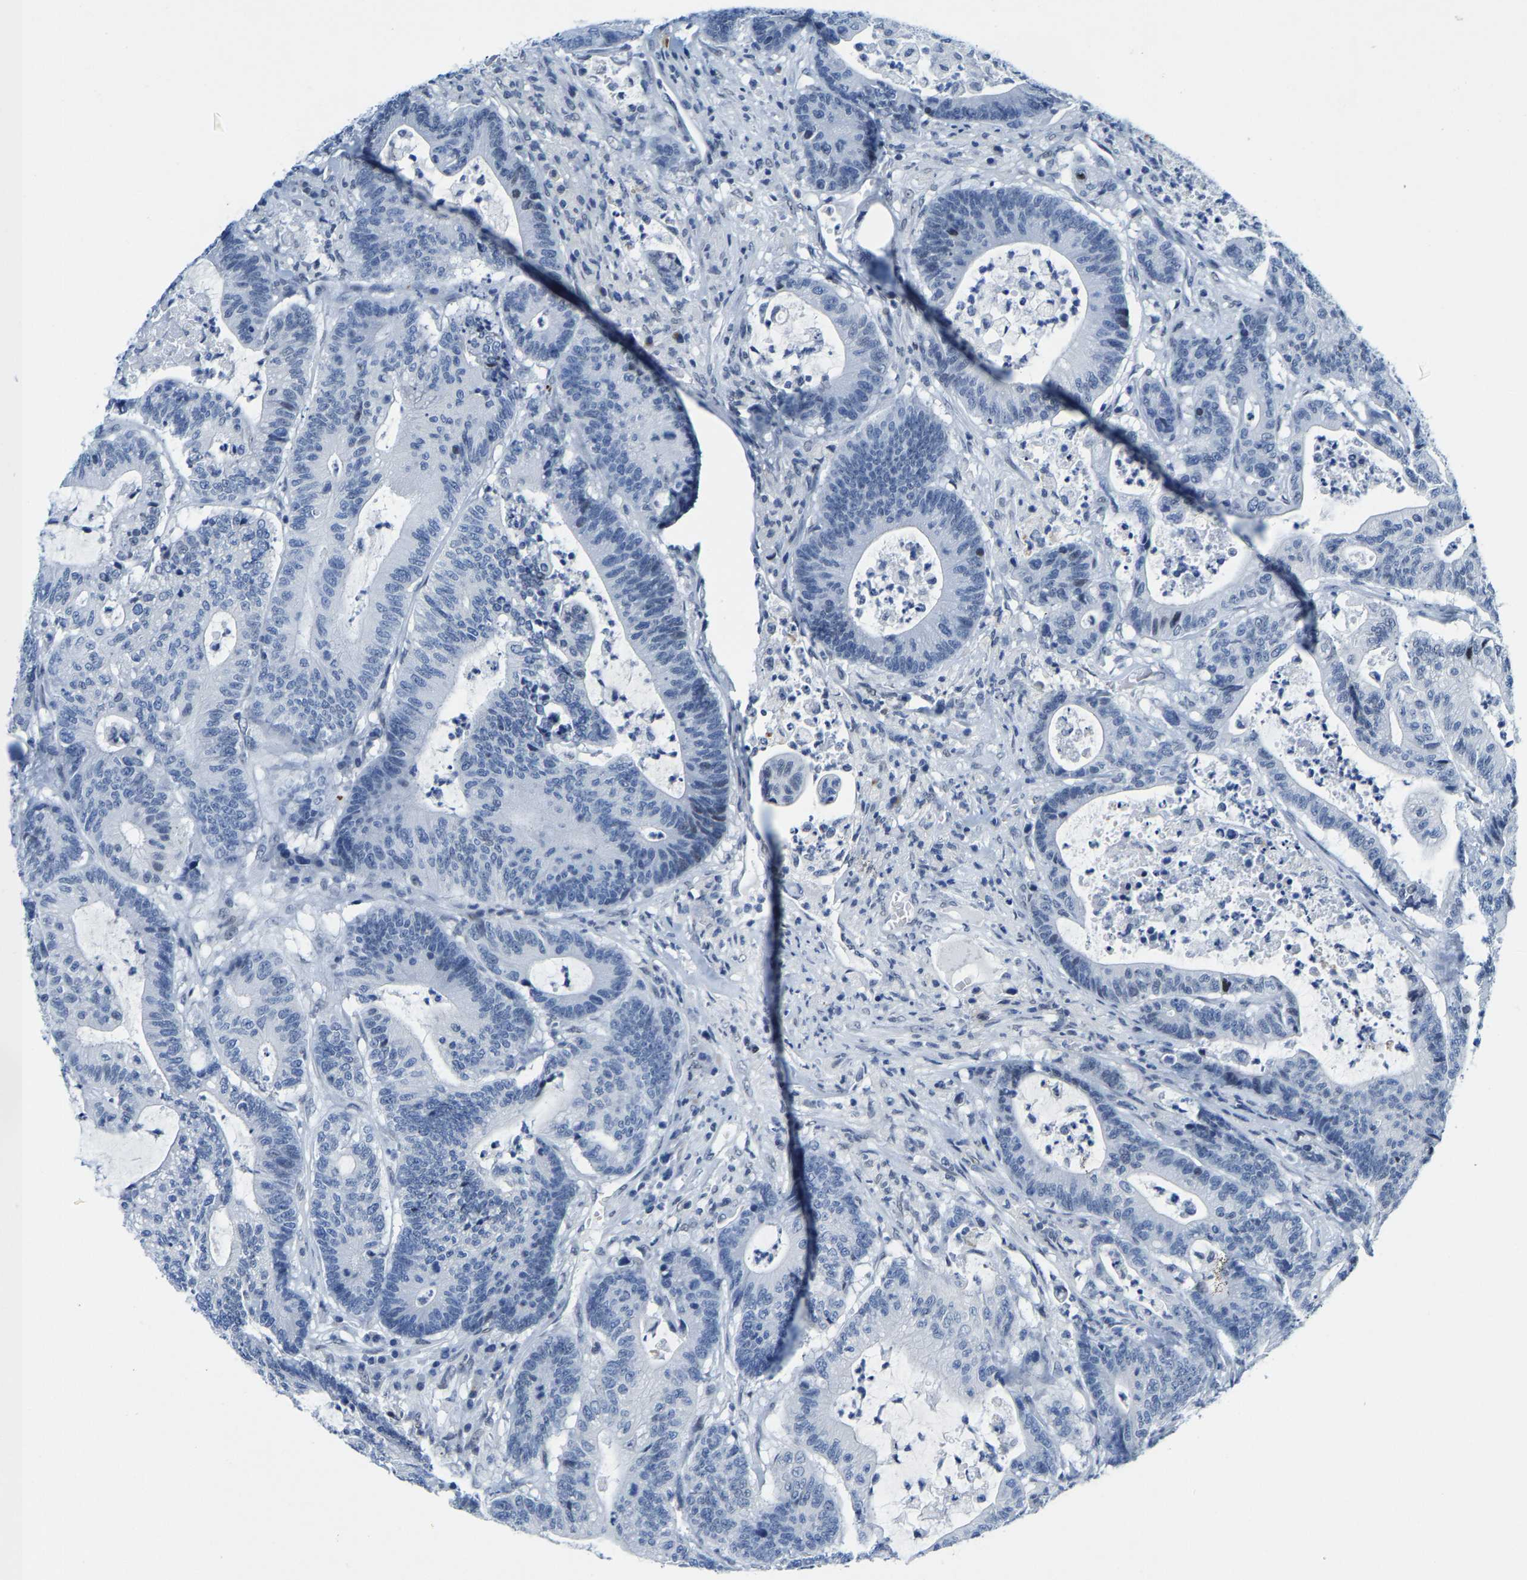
{"staining": {"intensity": "negative", "quantity": "none", "location": "none"}, "tissue": "colorectal cancer", "cell_type": "Tumor cells", "image_type": "cancer", "snomed": [{"axis": "morphology", "description": "Adenocarcinoma, NOS"}, {"axis": "topography", "description": "Colon"}], "caption": "Immunohistochemistry (IHC) of human colorectal cancer (adenocarcinoma) shows no expression in tumor cells.", "gene": "SETD1B", "patient": {"sex": "female", "age": 84}}